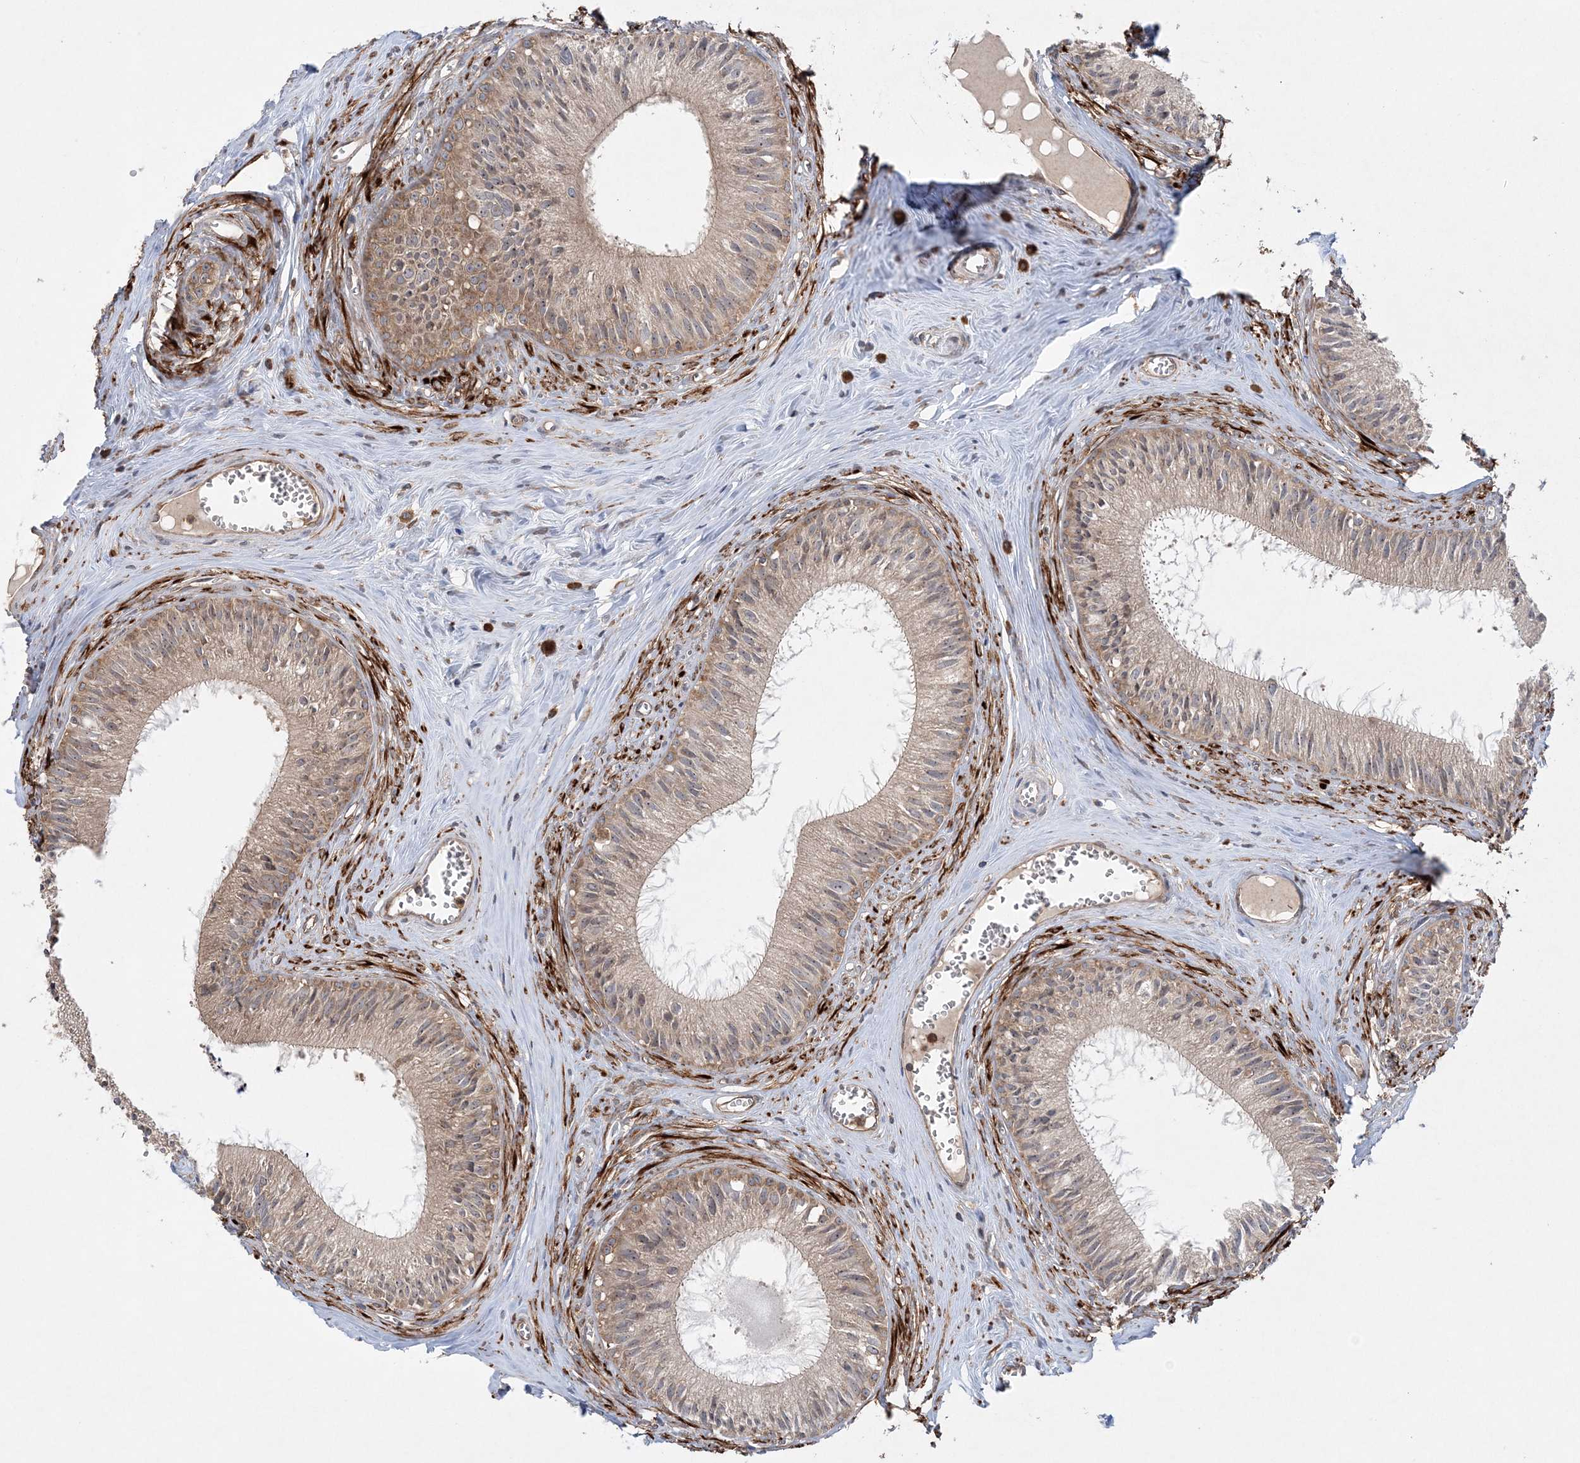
{"staining": {"intensity": "moderate", "quantity": ">75%", "location": "cytoplasmic/membranous"}, "tissue": "epididymis", "cell_type": "Glandular cells", "image_type": "normal", "snomed": [{"axis": "morphology", "description": "Normal tissue, NOS"}, {"axis": "topography", "description": "Epididymis"}], "caption": "Immunohistochemical staining of normal epididymis exhibits moderate cytoplasmic/membranous protein staining in approximately >75% of glandular cells. (IHC, brightfield microscopy, high magnification).", "gene": "ACAP2", "patient": {"sex": "male", "age": 36}}